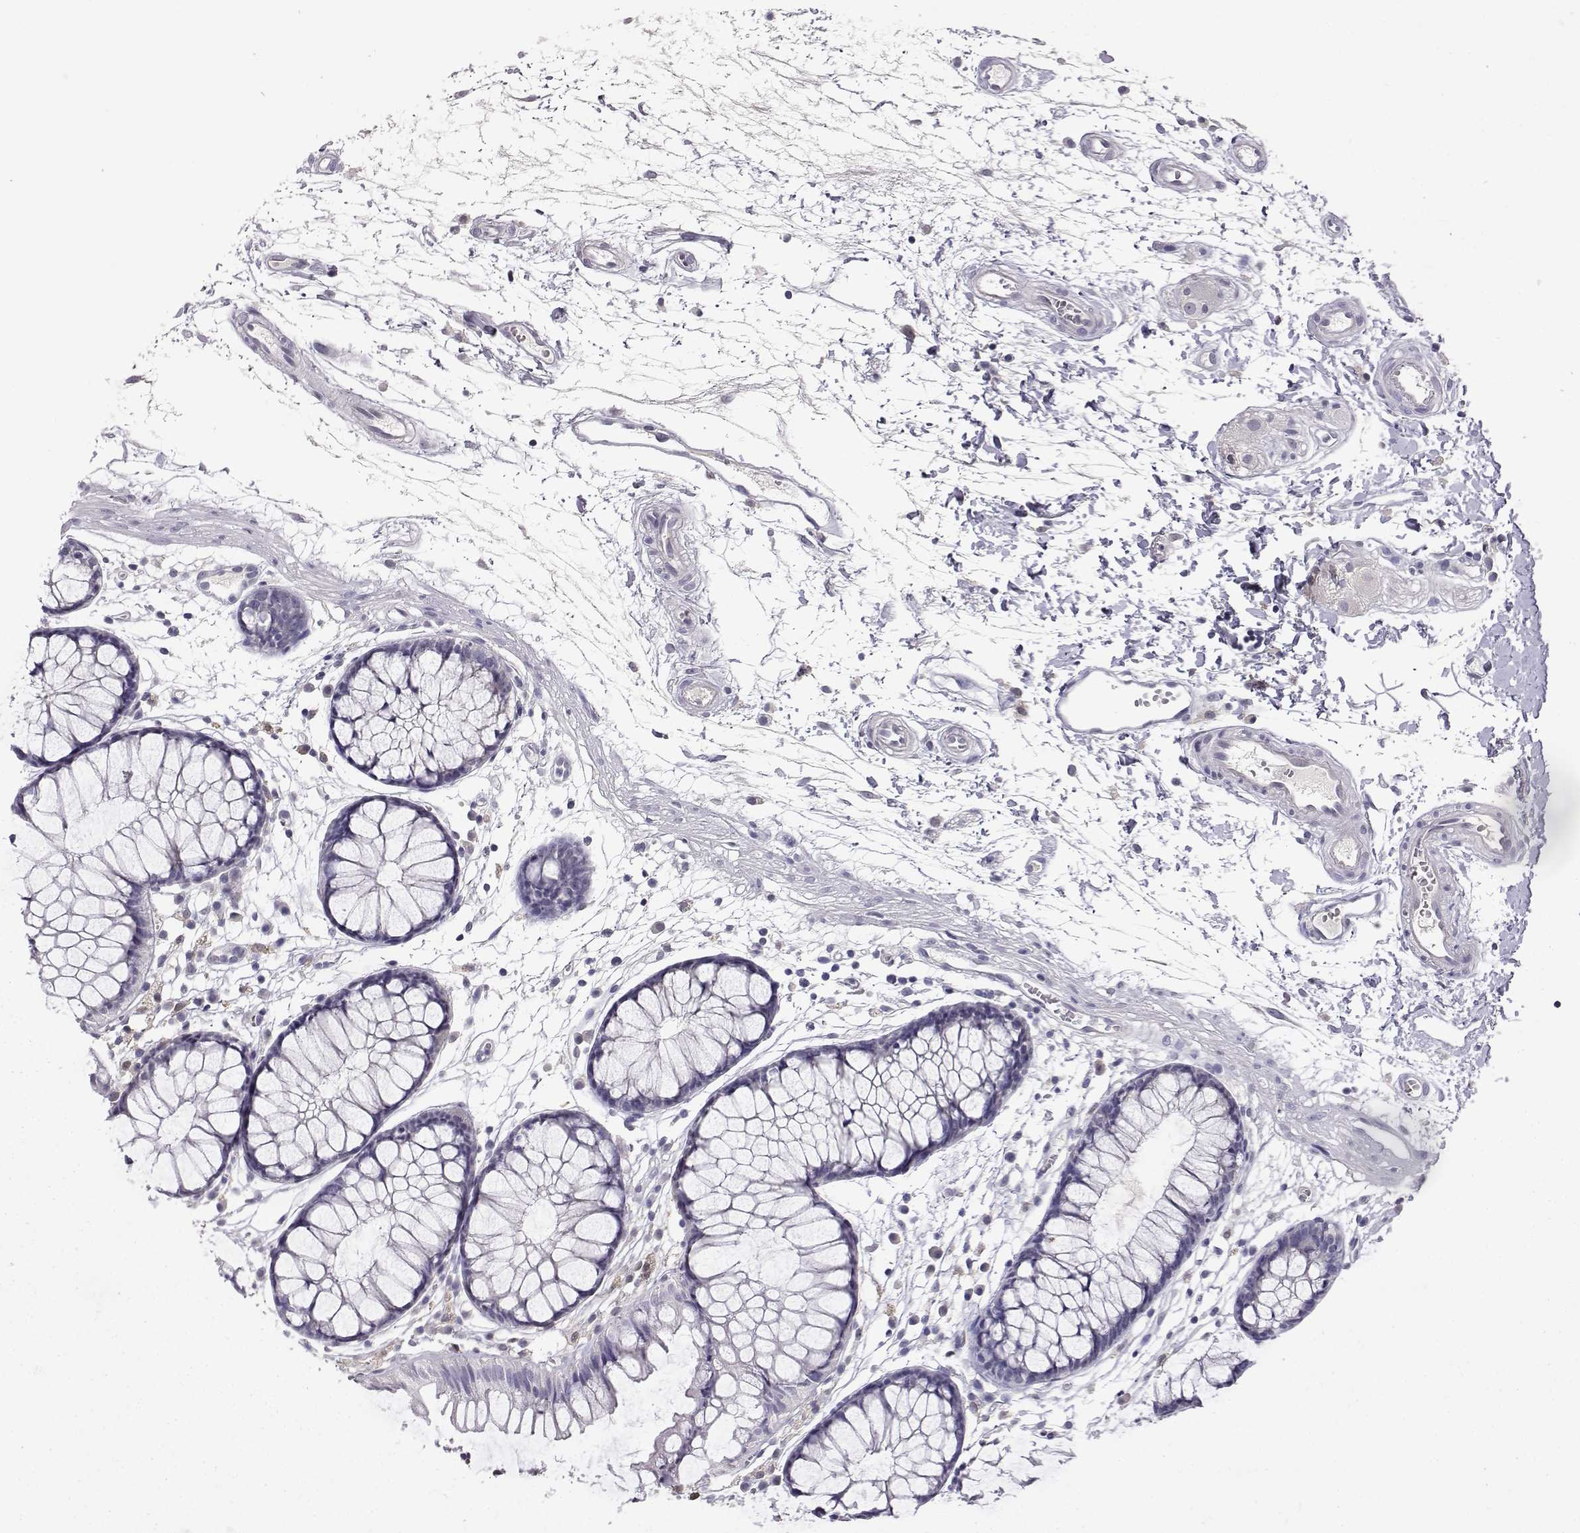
{"staining": {"intensity": "negative", "quantity": "none", "location": "none"}, "tissue": "colon", "cell_type": "Endothelial cells", "image_type": "normal", "snomed": [{"axis": "morphology", "description": "Normal tissue, NOS"}, {"axis": "morphology", "description": "Adenocarcinoma, NOS"}, {"axis": "topography", "description": "Colon"}], "caption": "The IHC histopathology image has no significant staining in endothelial cells of colon. (DAB immunohistochemistry, high magnification).", "gene": "AKR1B1", "patient": {"sex": "male", "age": 65}}